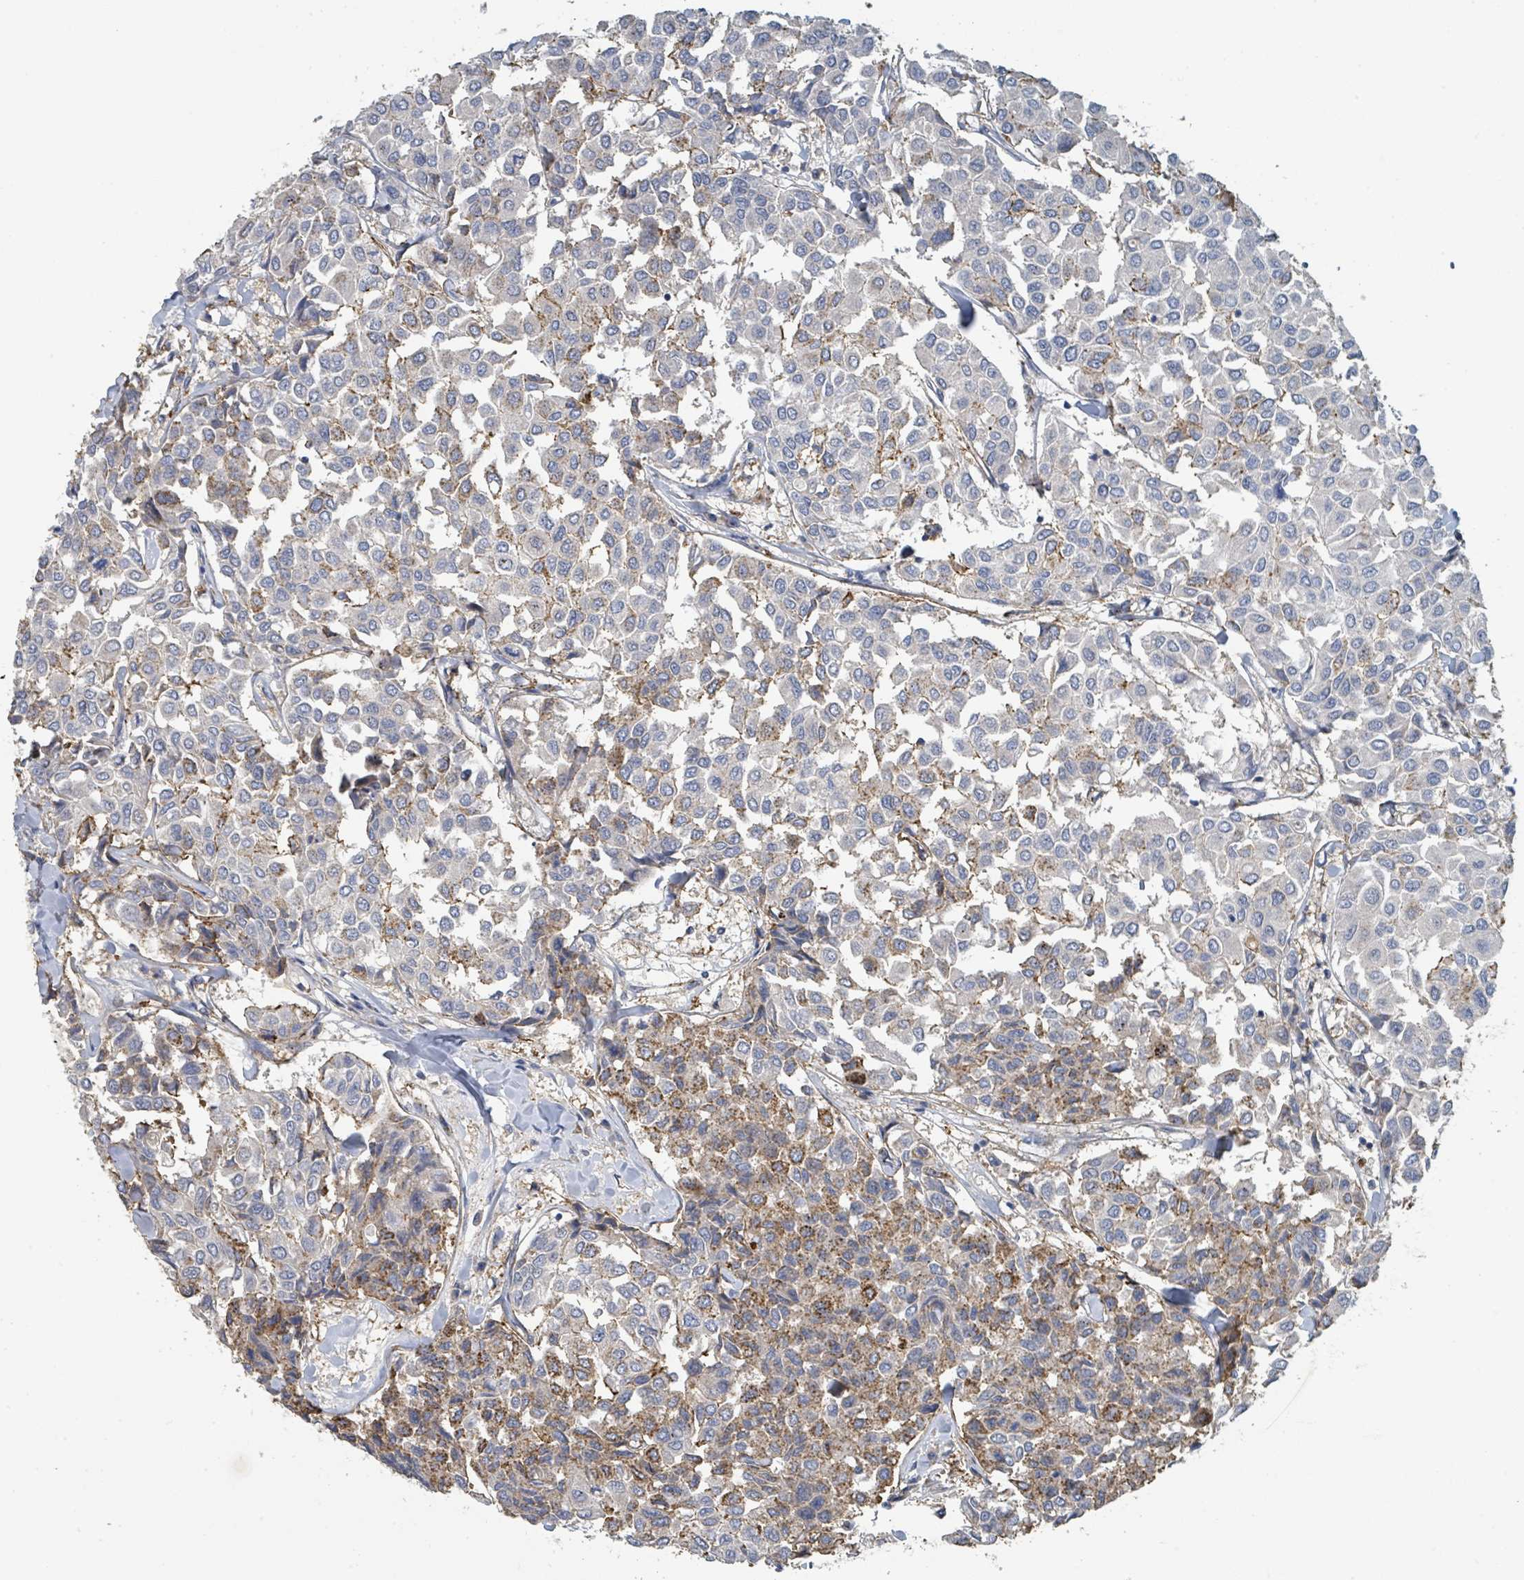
{"staining": {"intensity": "moderate", "quantity": "<25%", "location": "cytoplasmic/membranous"}, "tissue": "breast cancer", "cell_type": "Tumor cells", "image_type": "cancer", "snomed": [{"axis": "morphology", "description": "Duct carcinoma"}, {"axis": "topography", "description": "Breast"}], "caption": "An immunohistochemistry histopathology image of tumor tissue is shown. Protein staining in brown highlights moderate cytoplasmic/membranous positivity in breast cancer (invasive ductal carcinoma) within tumor cells.", "gene": "LRRC42", "patient": {"sex": "female", "age": 55}}